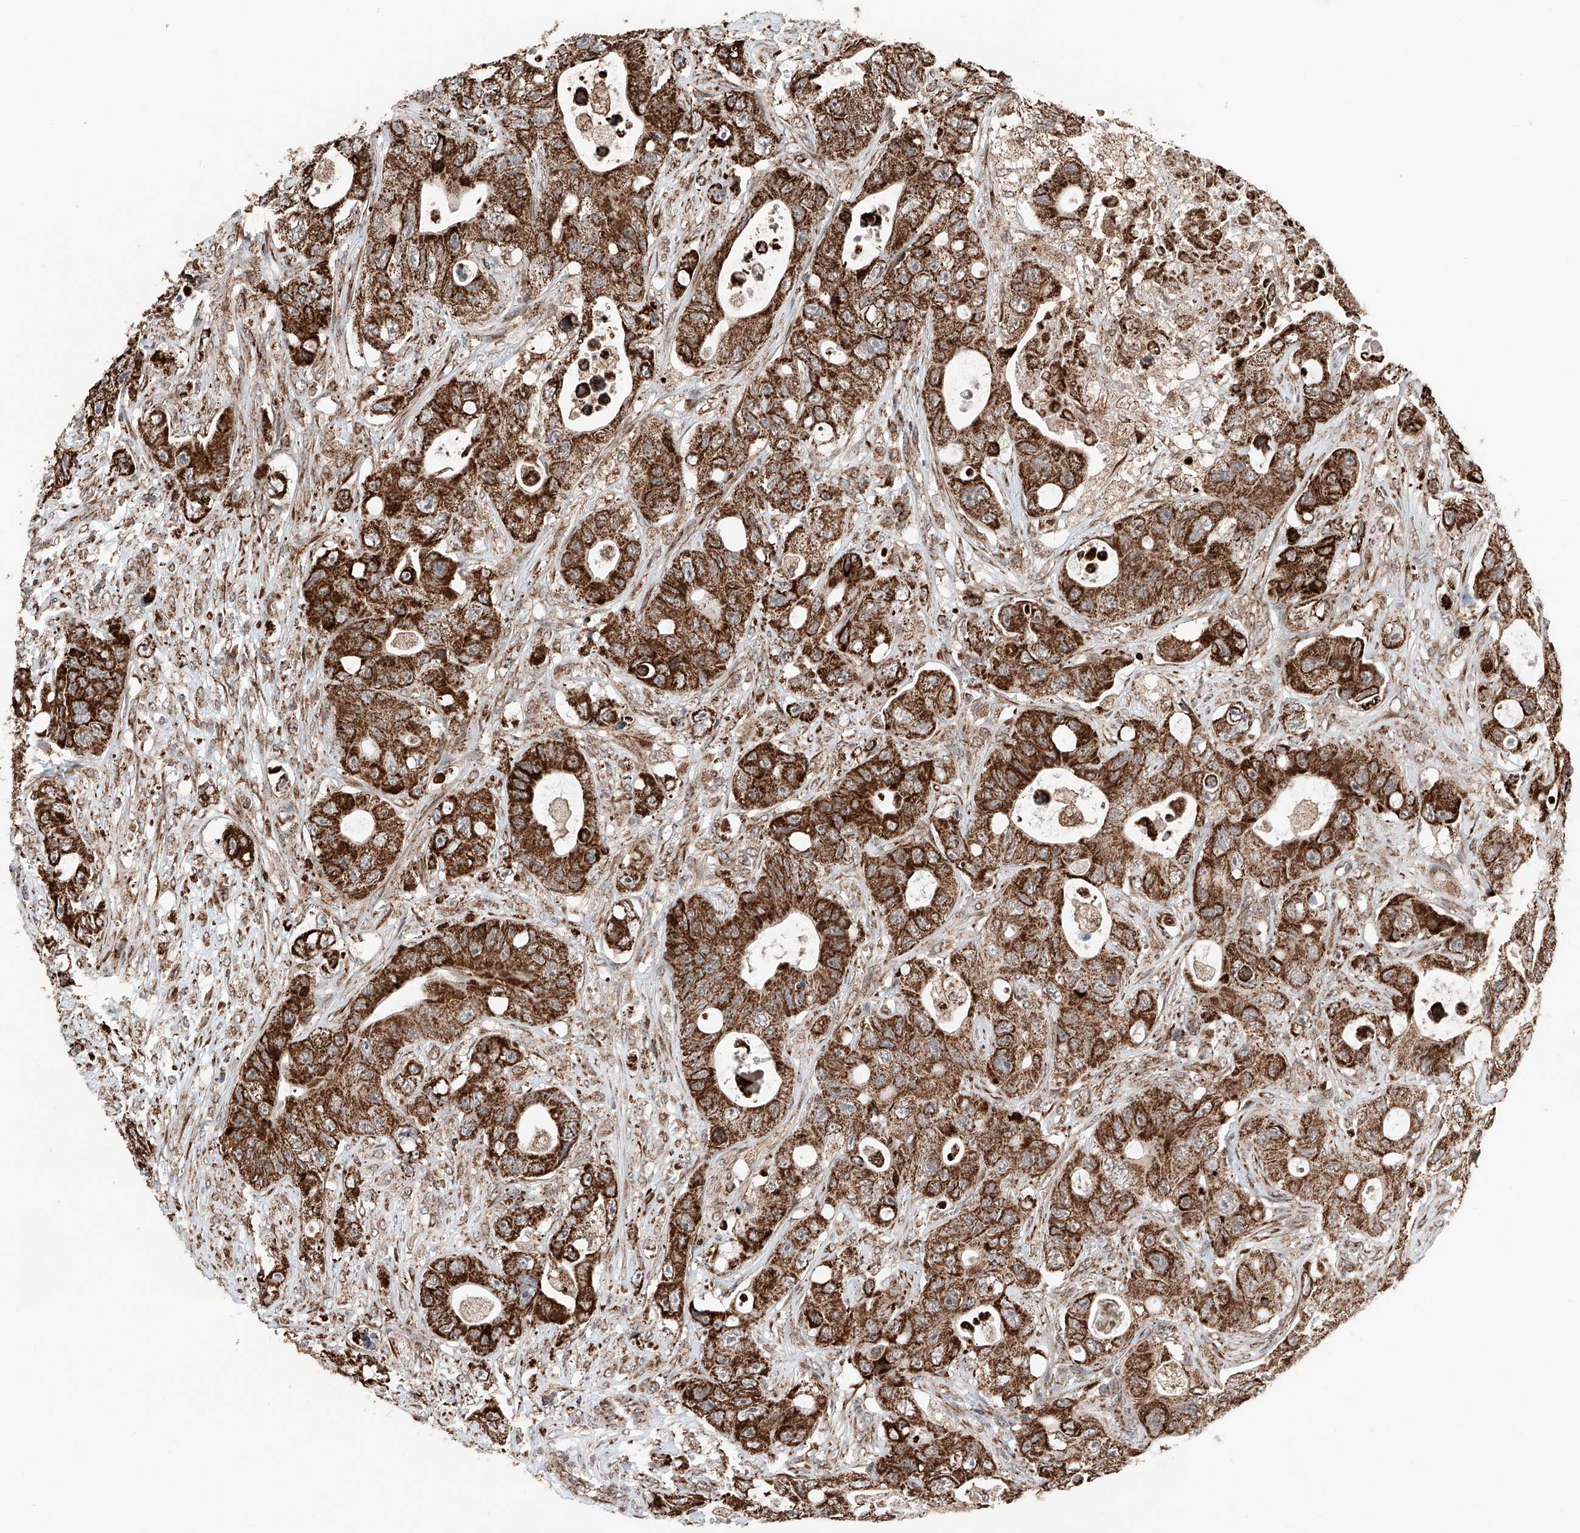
{"staining": {"intensity": "strong", "quantity": ">75%", "location": "cytoplasmic/membranous"}, "tissue": "colorectal cancer", "cell_type": "Tumor cells", "image_type": "cancer", "snomed": [{"axis": "morphology", "description": "Adenocarcinoma, NOS"}, {"axis": "topography", "description": "Colon"}], "caption": "IHC of human adenocarcinoma (colorectal) reveals high levels of strong cytoplasmic/membranous staining in approximately >75% of tumor cells.", "gene": "ZSCAN29", "patient": {"sex": "female", "age": 46}}